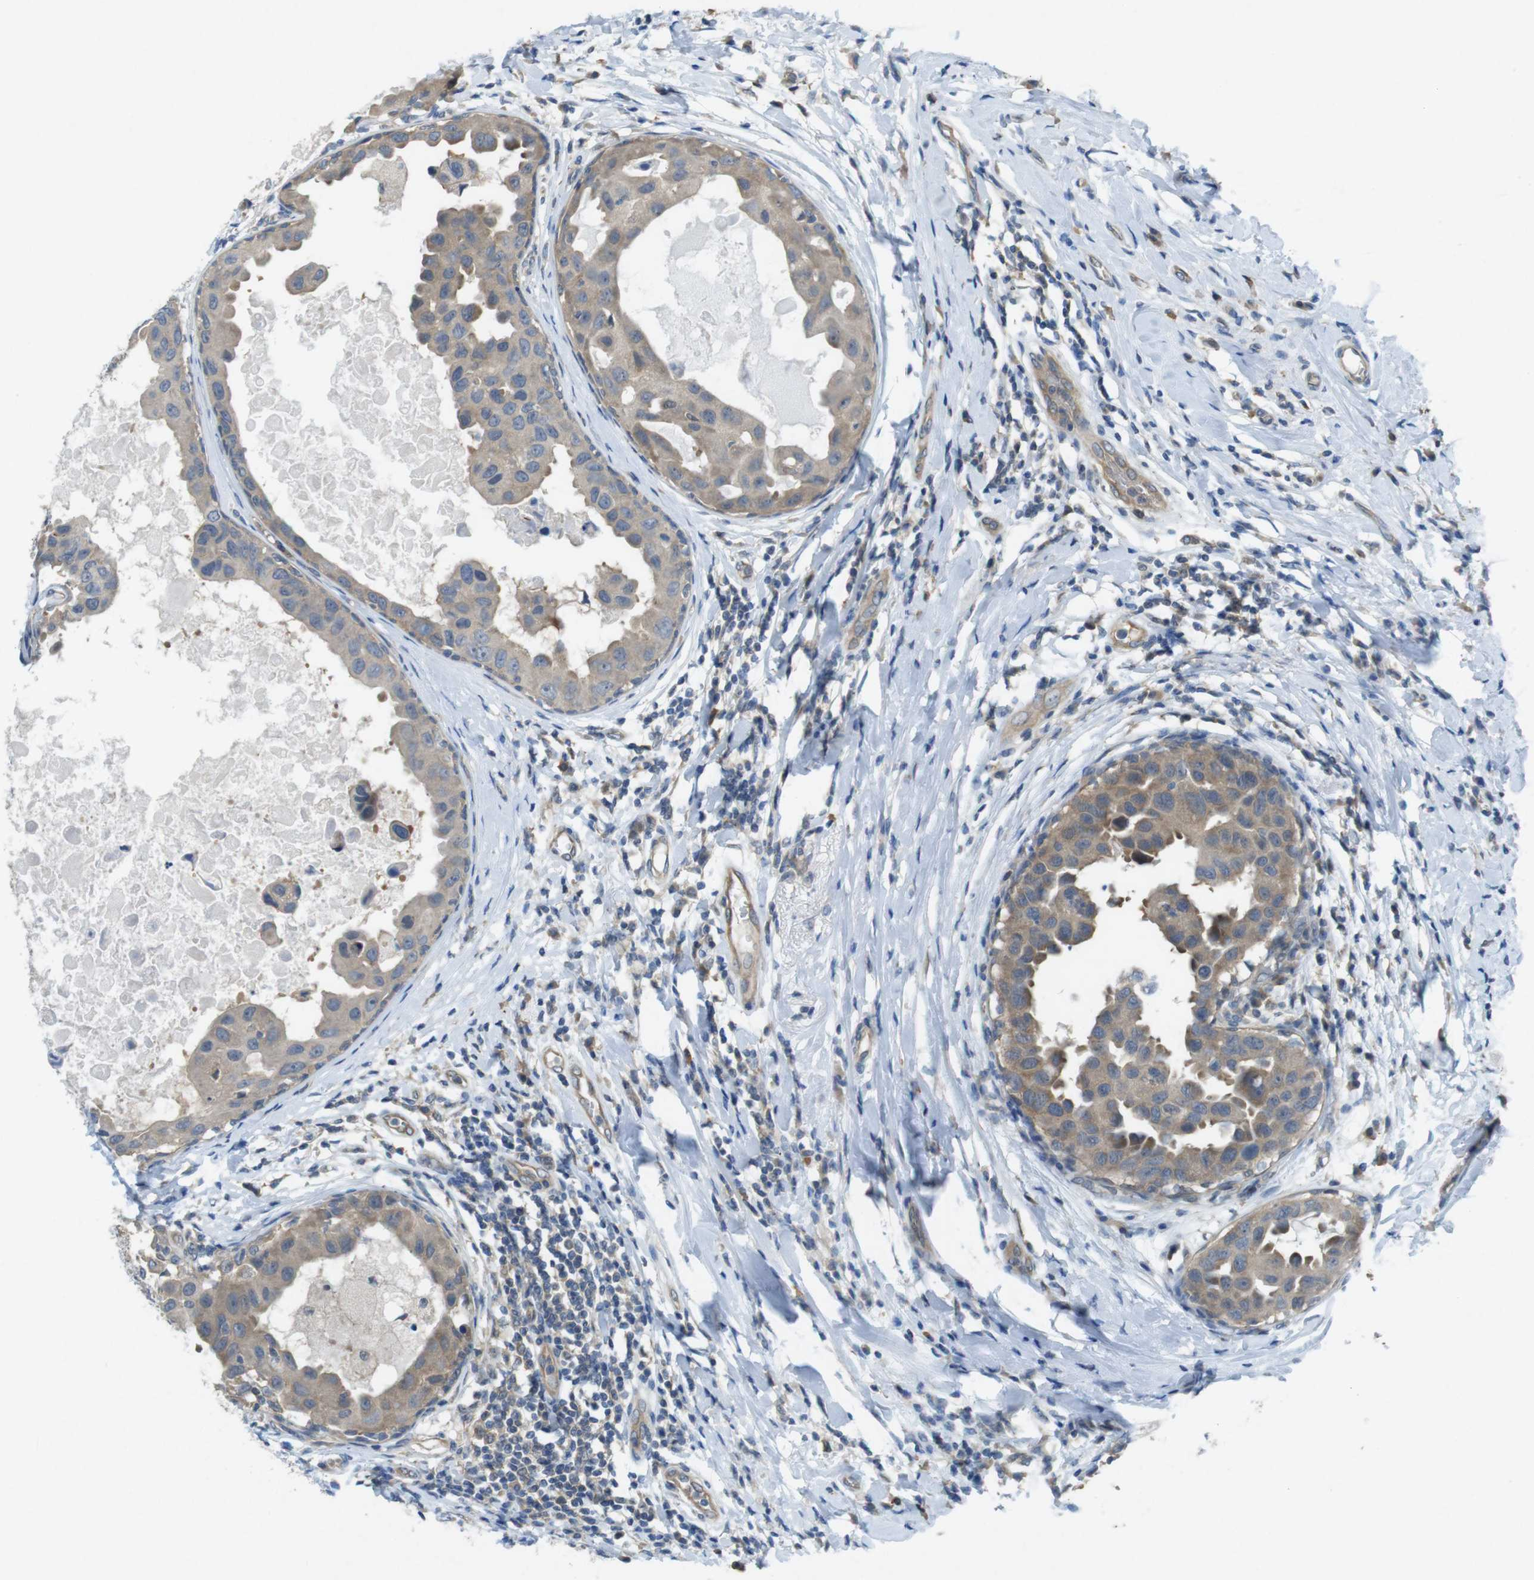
{"staining": {"intensity": "weak", "quantity": "25%-75%", "location": "cytoplasmic/membranous"}, "tissue": "breast cancer", "cell_type": "Tumor cells", "image_type": "cancer", "snomed": [{"axis": "morphology", "description": "Duct carcinoma"}, {"axis": "topography", "description": "Breast"}], "caption": "The photomicrograph exhibits a brown stain indicating the presence of a protein in the cytoplasmic/membranous of tumor cells in breast cancer.", "gene": "SUGT1", "patient": {"sex": "female", "age": 27}}